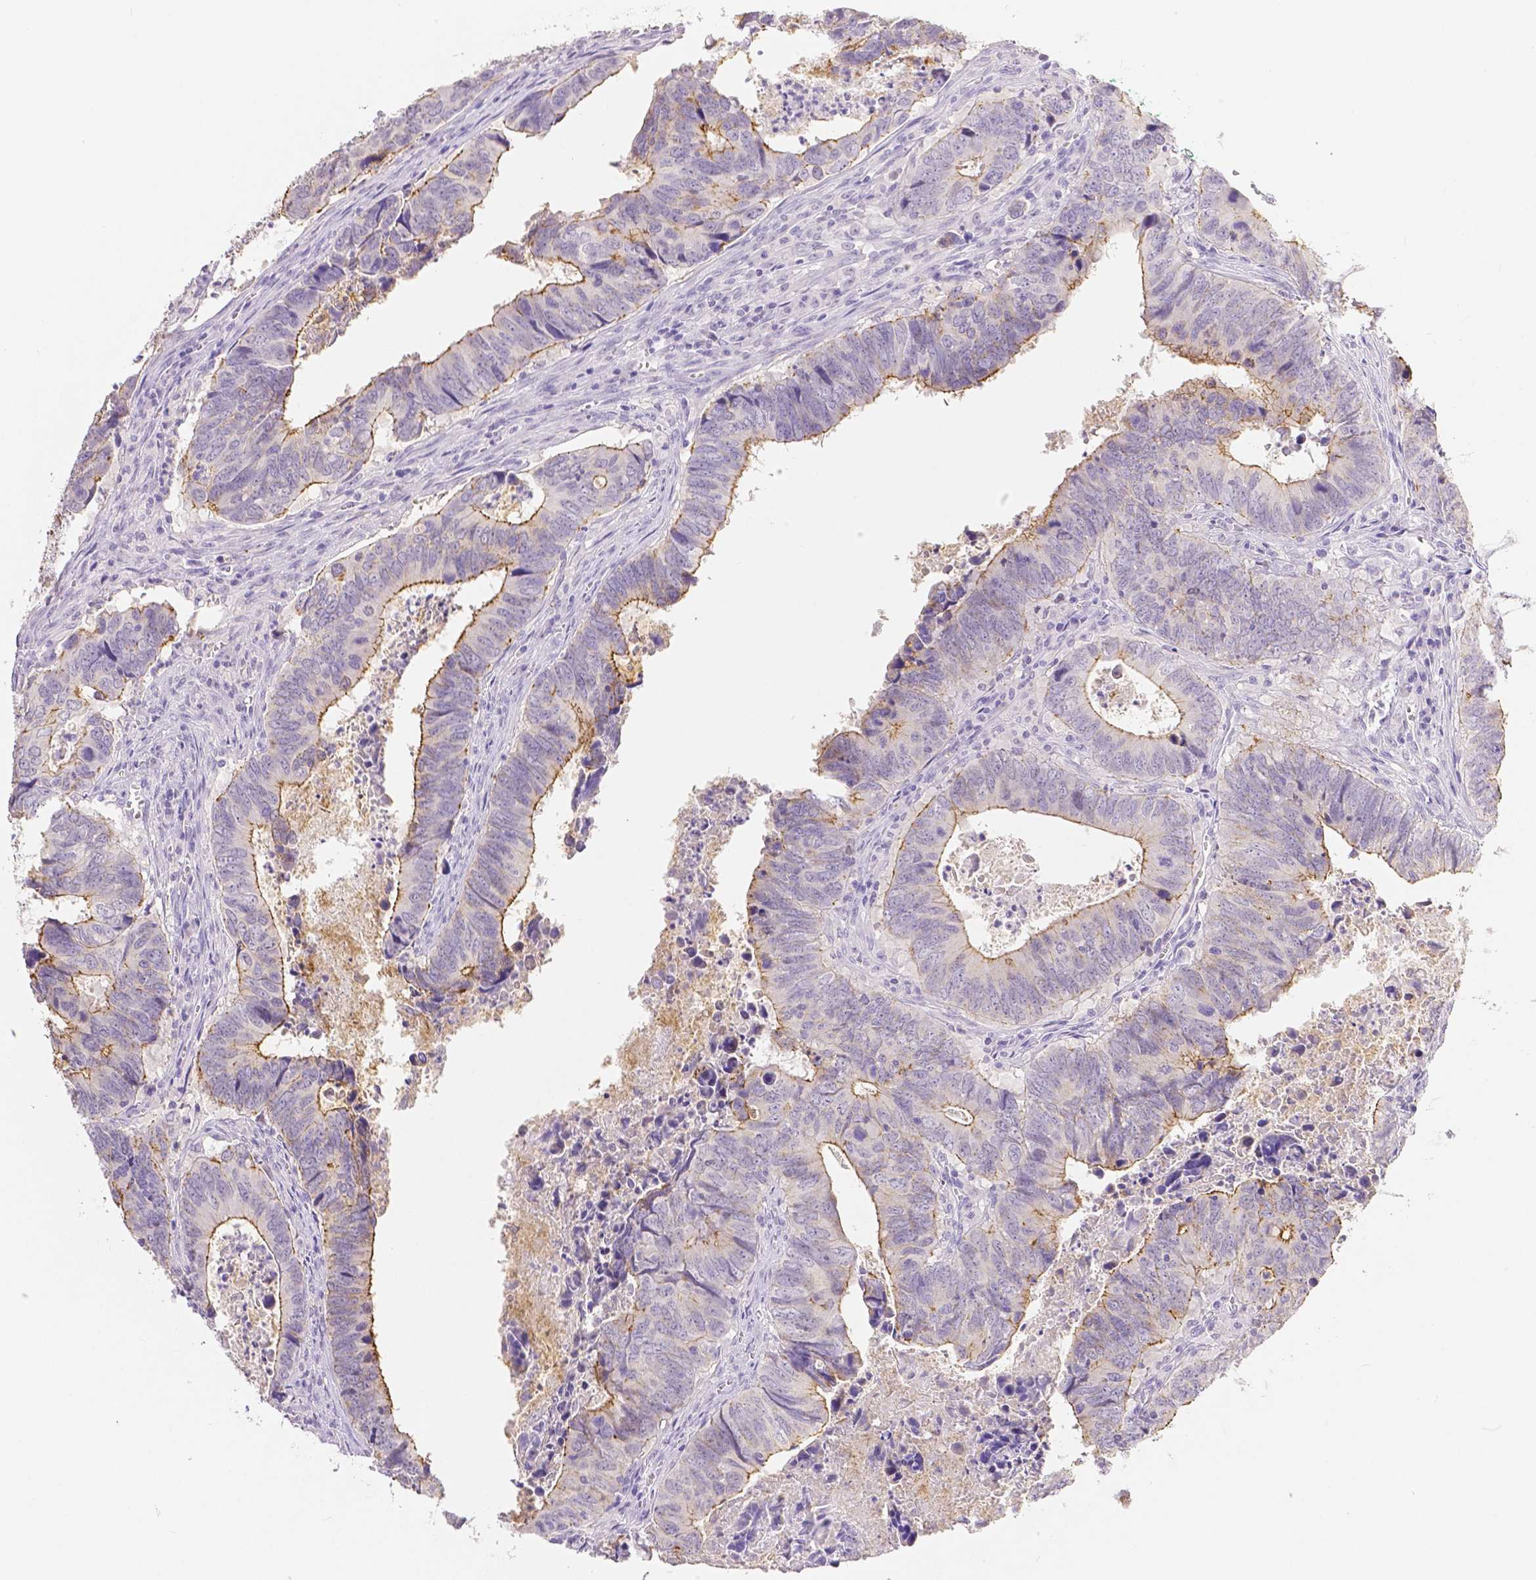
{"staining": {"intensity": "moderate", "quantity": "25%-75%", "location": "cytoplasmic/membranous"}, "tissue": "colorectal cancer", "cell_type": "Tumor cells", "image_type": "cancer", "snomed": [{"axis": "morphology", "description": "Adenocarcinoma, NOS"}, {"axis": "topography", "description": "Colon"}], "caption": "Adenocarcinoma (colorectal) stained with a brown dye displays moderate cytoplasmic/membranous positive expression in approximately 25%-75% of tumor cells.", "gene": "OCLN", "patient": {"sex": "female", "age": 82}}